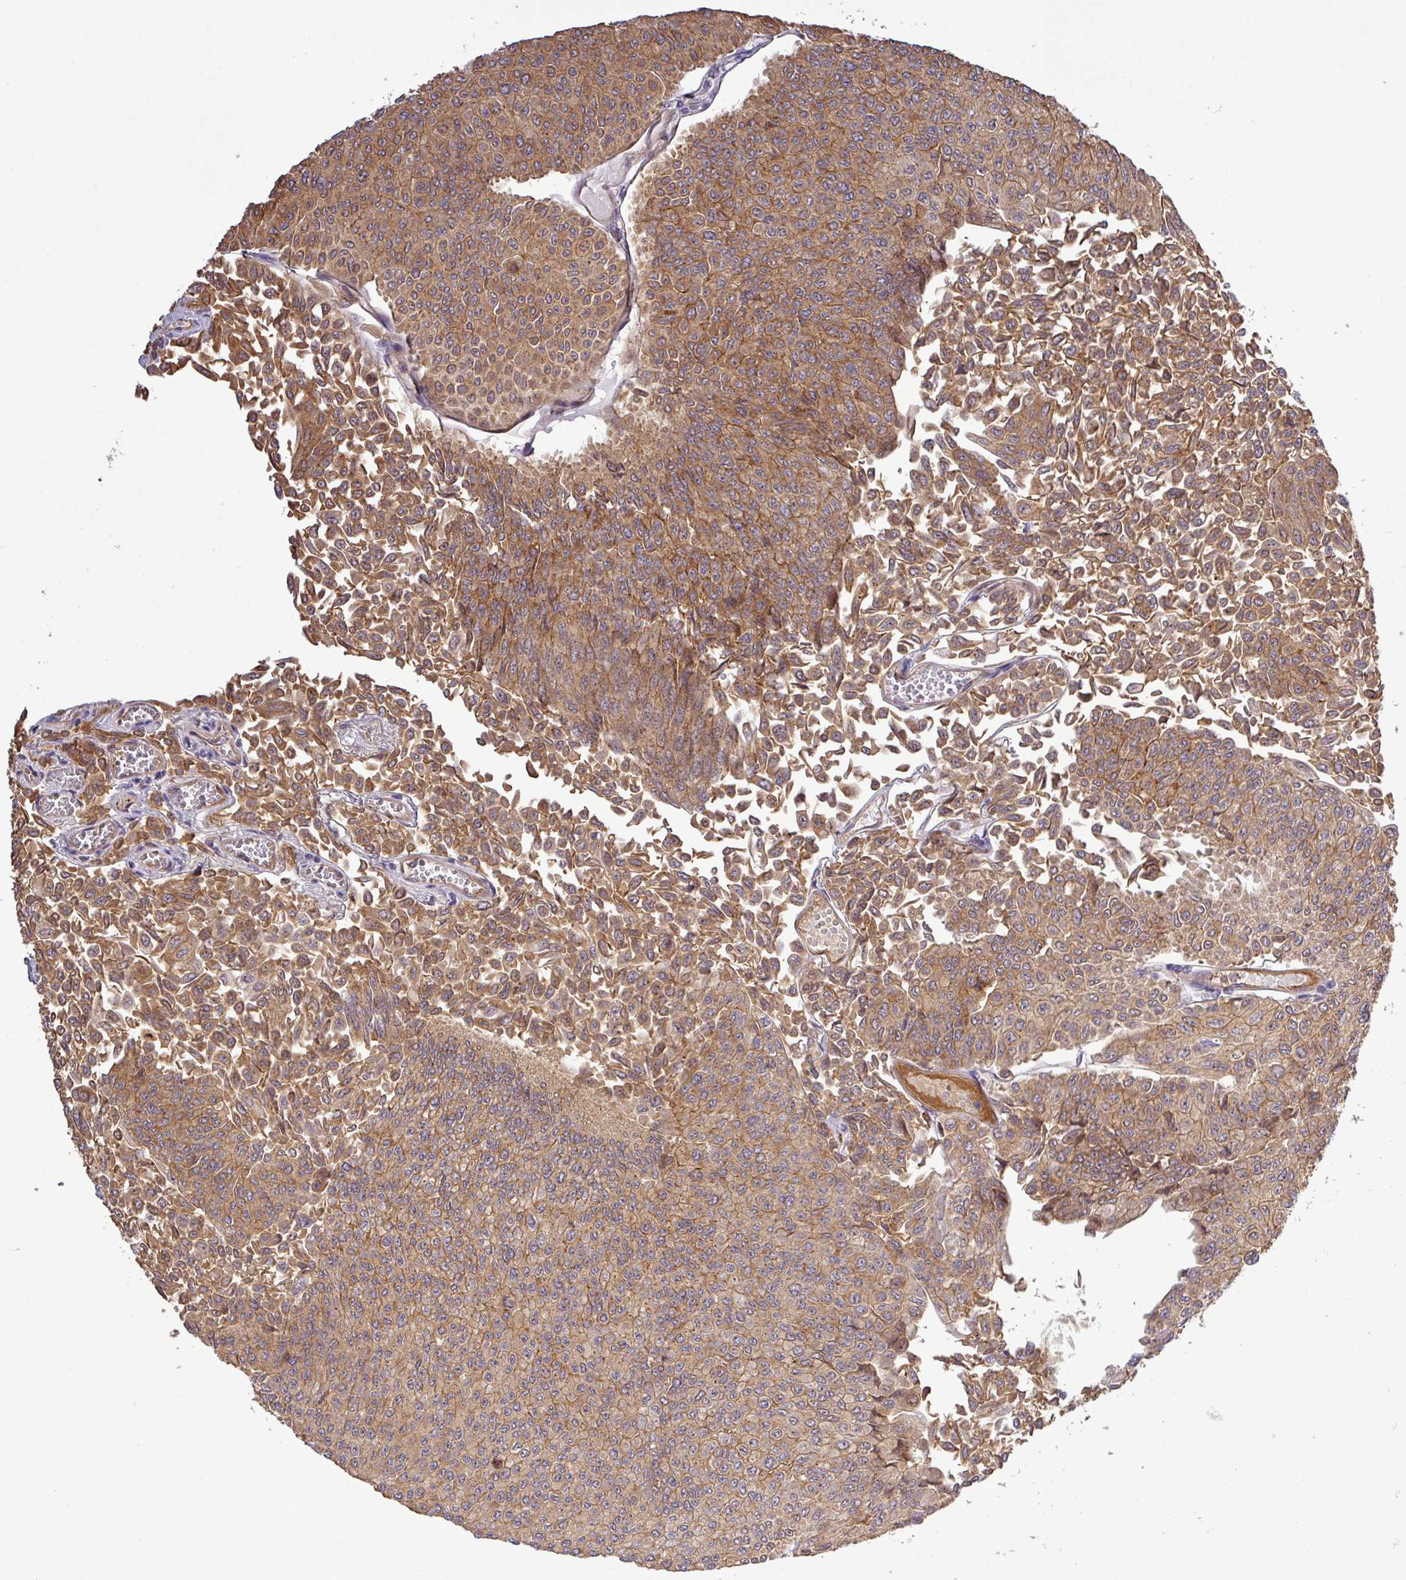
{"staining": {"intensity": "moderate", "quantity": ">75%", "location": "cytoplasmic/membranous"}, "tissue": "urothelial cancer", "cell_type": "Tumor cells", "image_type": "cancer", "snomed": [{"axis": "morphology", "description": "Urothelial carcinoma, NOS"}, {"axis": "topography", "description": "Urinary bladder"}], "caption": "Immunohistochemical staining of transitional cell carcinoma exhibits moderate cytoplasmic/membranous protein expression in about >75% of tumor cells.", "gene": "PCDH1", "patient": {"sex": "male", "age": 59}}